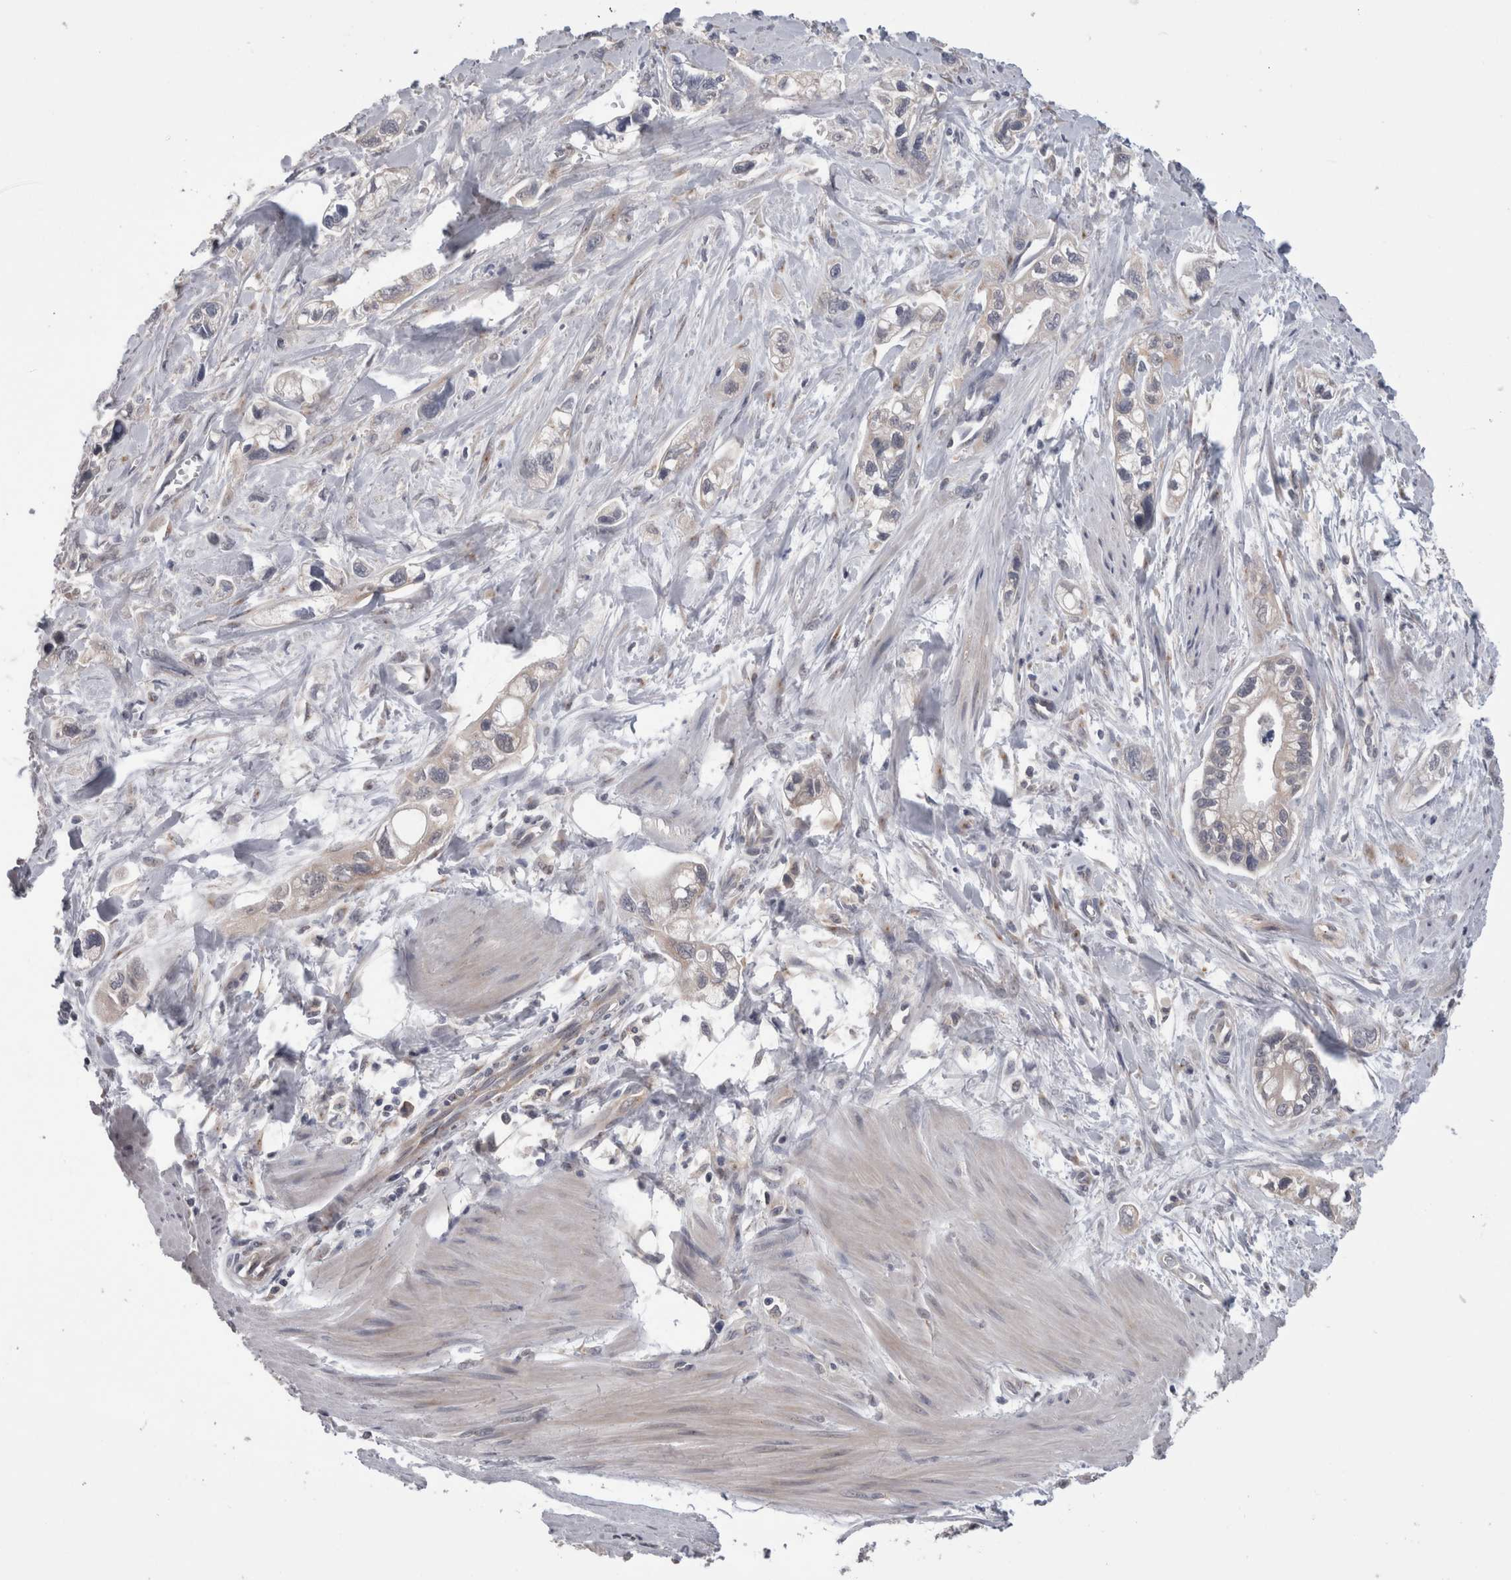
{"staining": {"intensity": "negative", "quantity": "none", "location": "none"}, "tissue": "pancreatic cancer", "cell_type": "Tumor cells", "image_type": "cancer", "snomed": [{"axis": "morphology", "description": "Adenocarcinoma, NOS"}, {"axis": "topography", "description": "Pancreas"}], "caption": "Histopathology image shows no significant protein staining in tumor cells of pancreatic cancer (adenocarcinoma).", "gene": "DCTN6", "patient": {"sex": "male", "age": 74}}